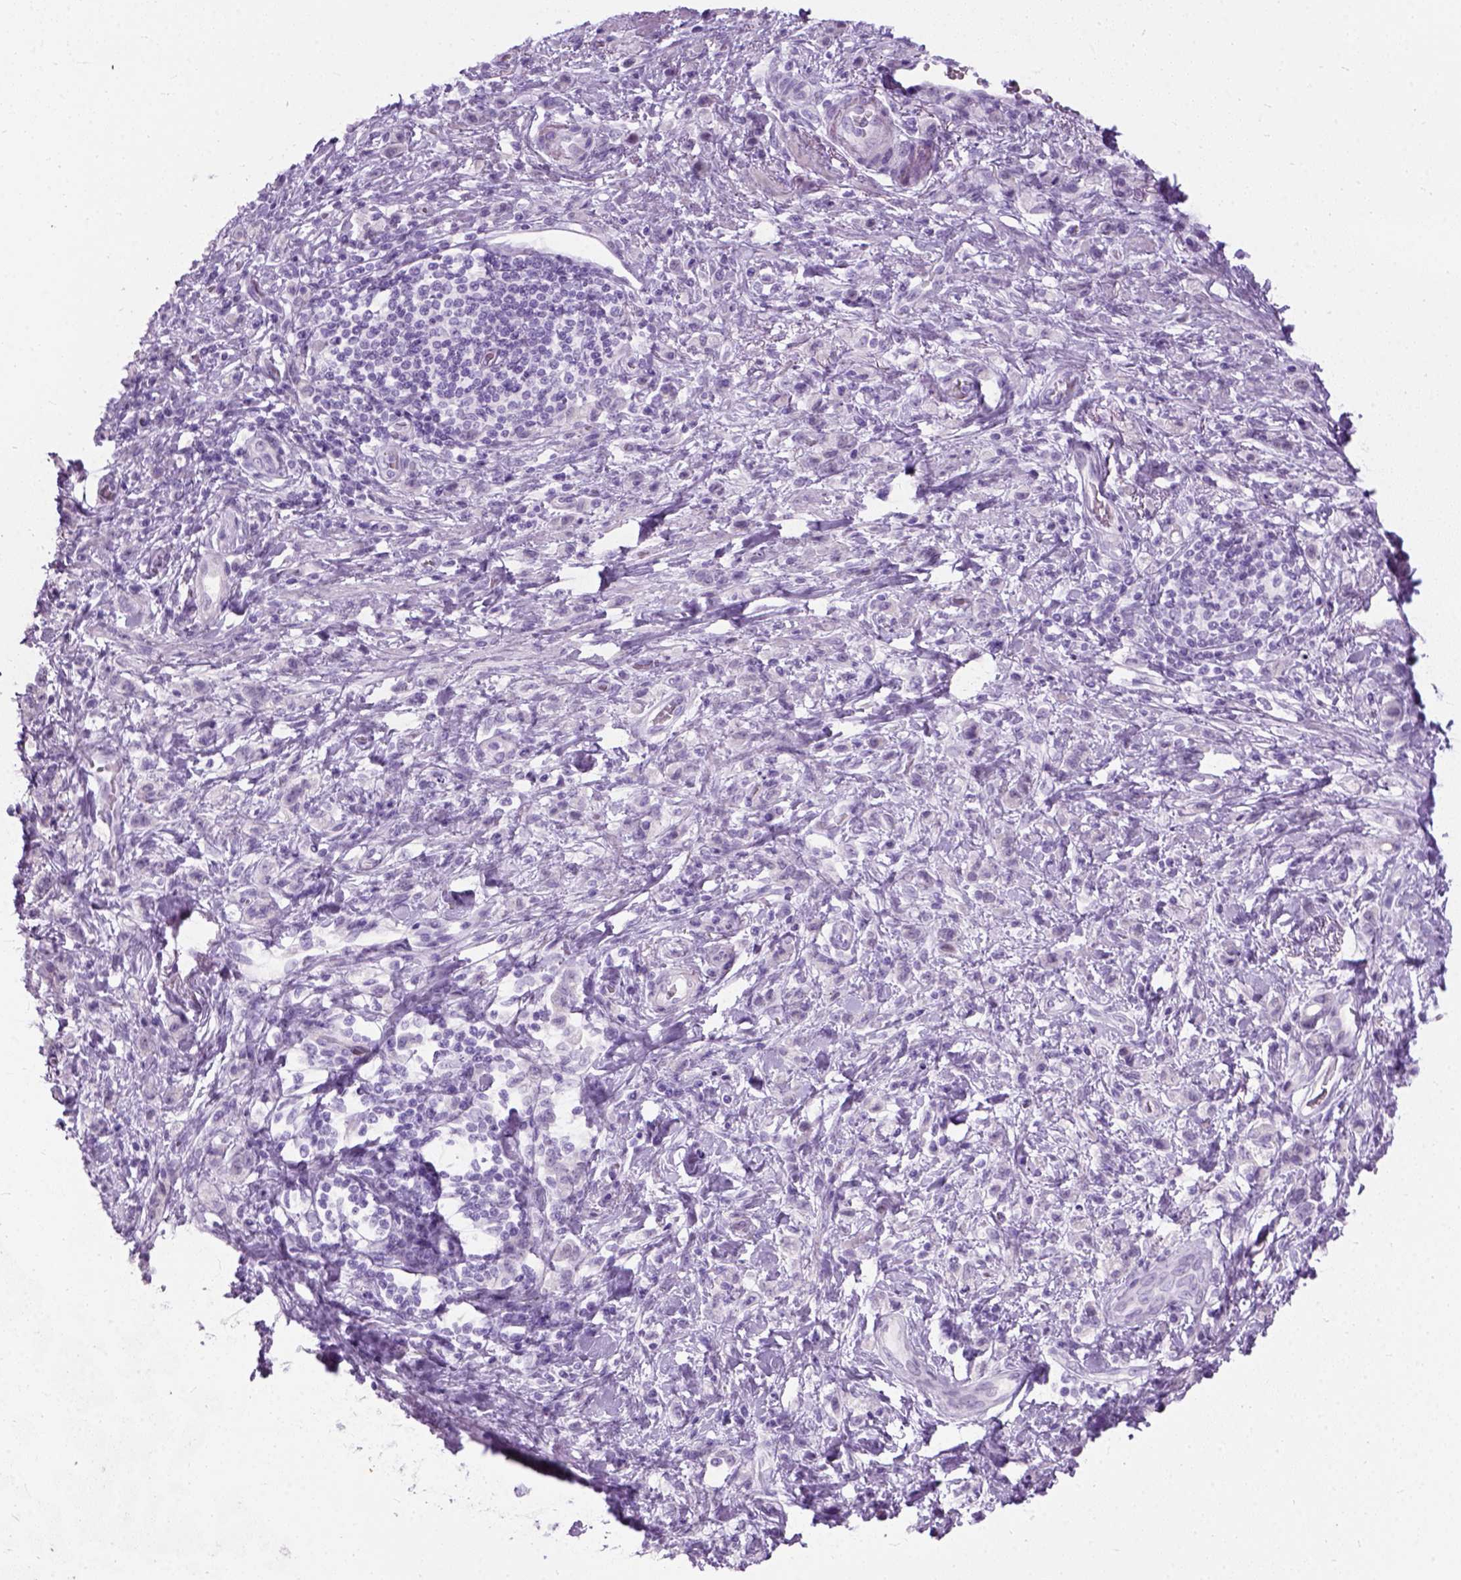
{"staining": {"intensity": "negative", "quantity": "none", "location": "none"}, "tissue": "stomach cancer", "cell_type": "Tumor cells", "image_type": "cancer", "snomed": [{"axis": "morphology", "description": "Adenocarcinoma, NOS"}, {"axis": "topography", "description": "Stomach"}], "caption": "Immunohistochemistry (IHC) histopathology image of human stomach cancer stained for a protein (brown), which demonstrates no expression in tumor cells.", "gene": "AXDND1", "patient": {"sex": "male", "age": 77}}